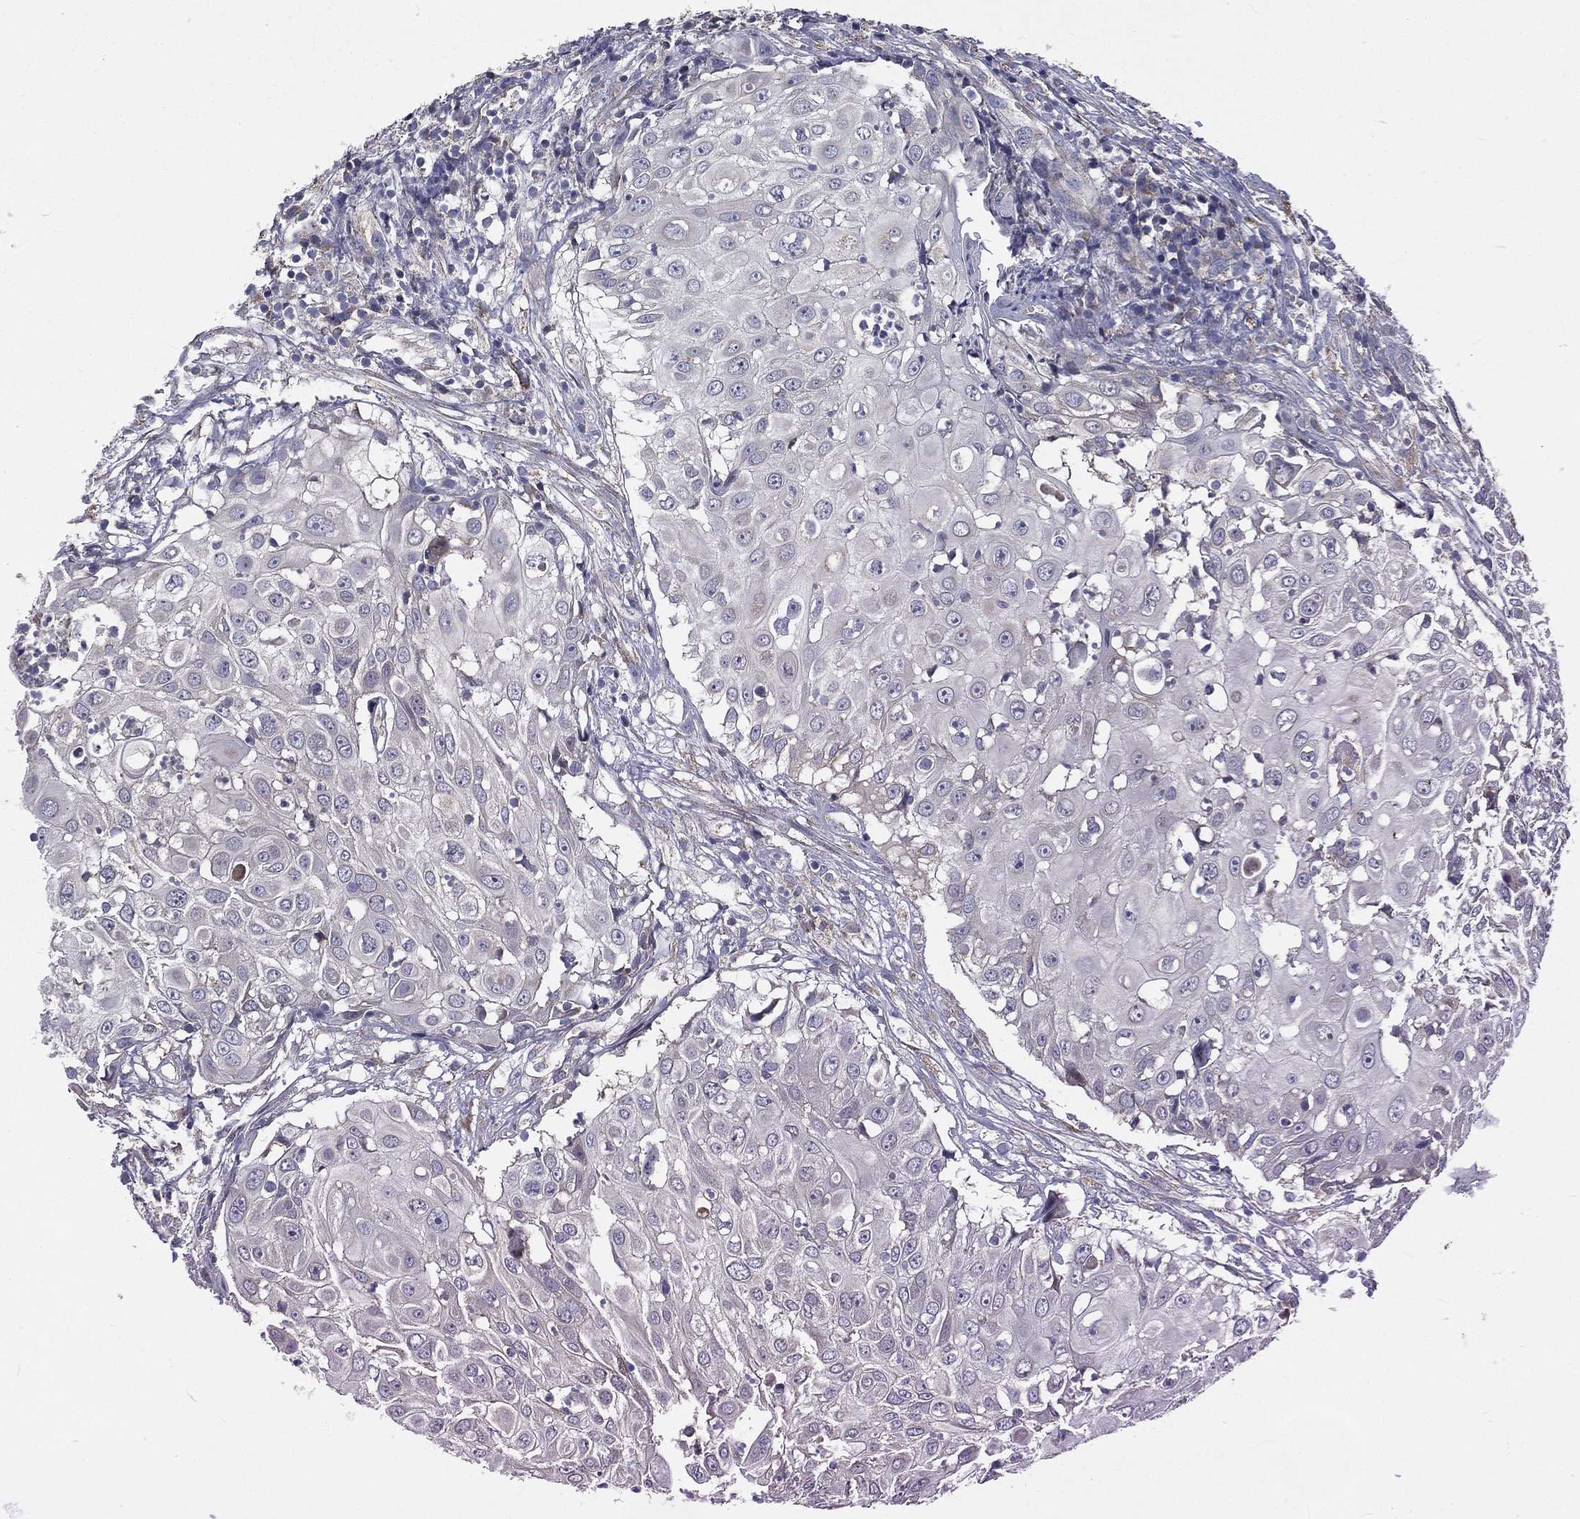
{"staining": {"intensity": "negative", "quantity": "none", "location": "none"}, "tissue": "urothelial cancer", "cell_type": "Tumor cells", "image_type": "cancer", "snomed": [{"axis": "morphology", "description": "Urothelial carcinoma, High grade"}, {"axis": "topography", "description": "Urinary bladder"}], "caption": "The immunohistochemistry (IHC) photomicrograph has no significant staining in tumor cells of urothelial cancer tissue.", "gene": "GPD1", "patient": {"sex": "female", "age": 79}}